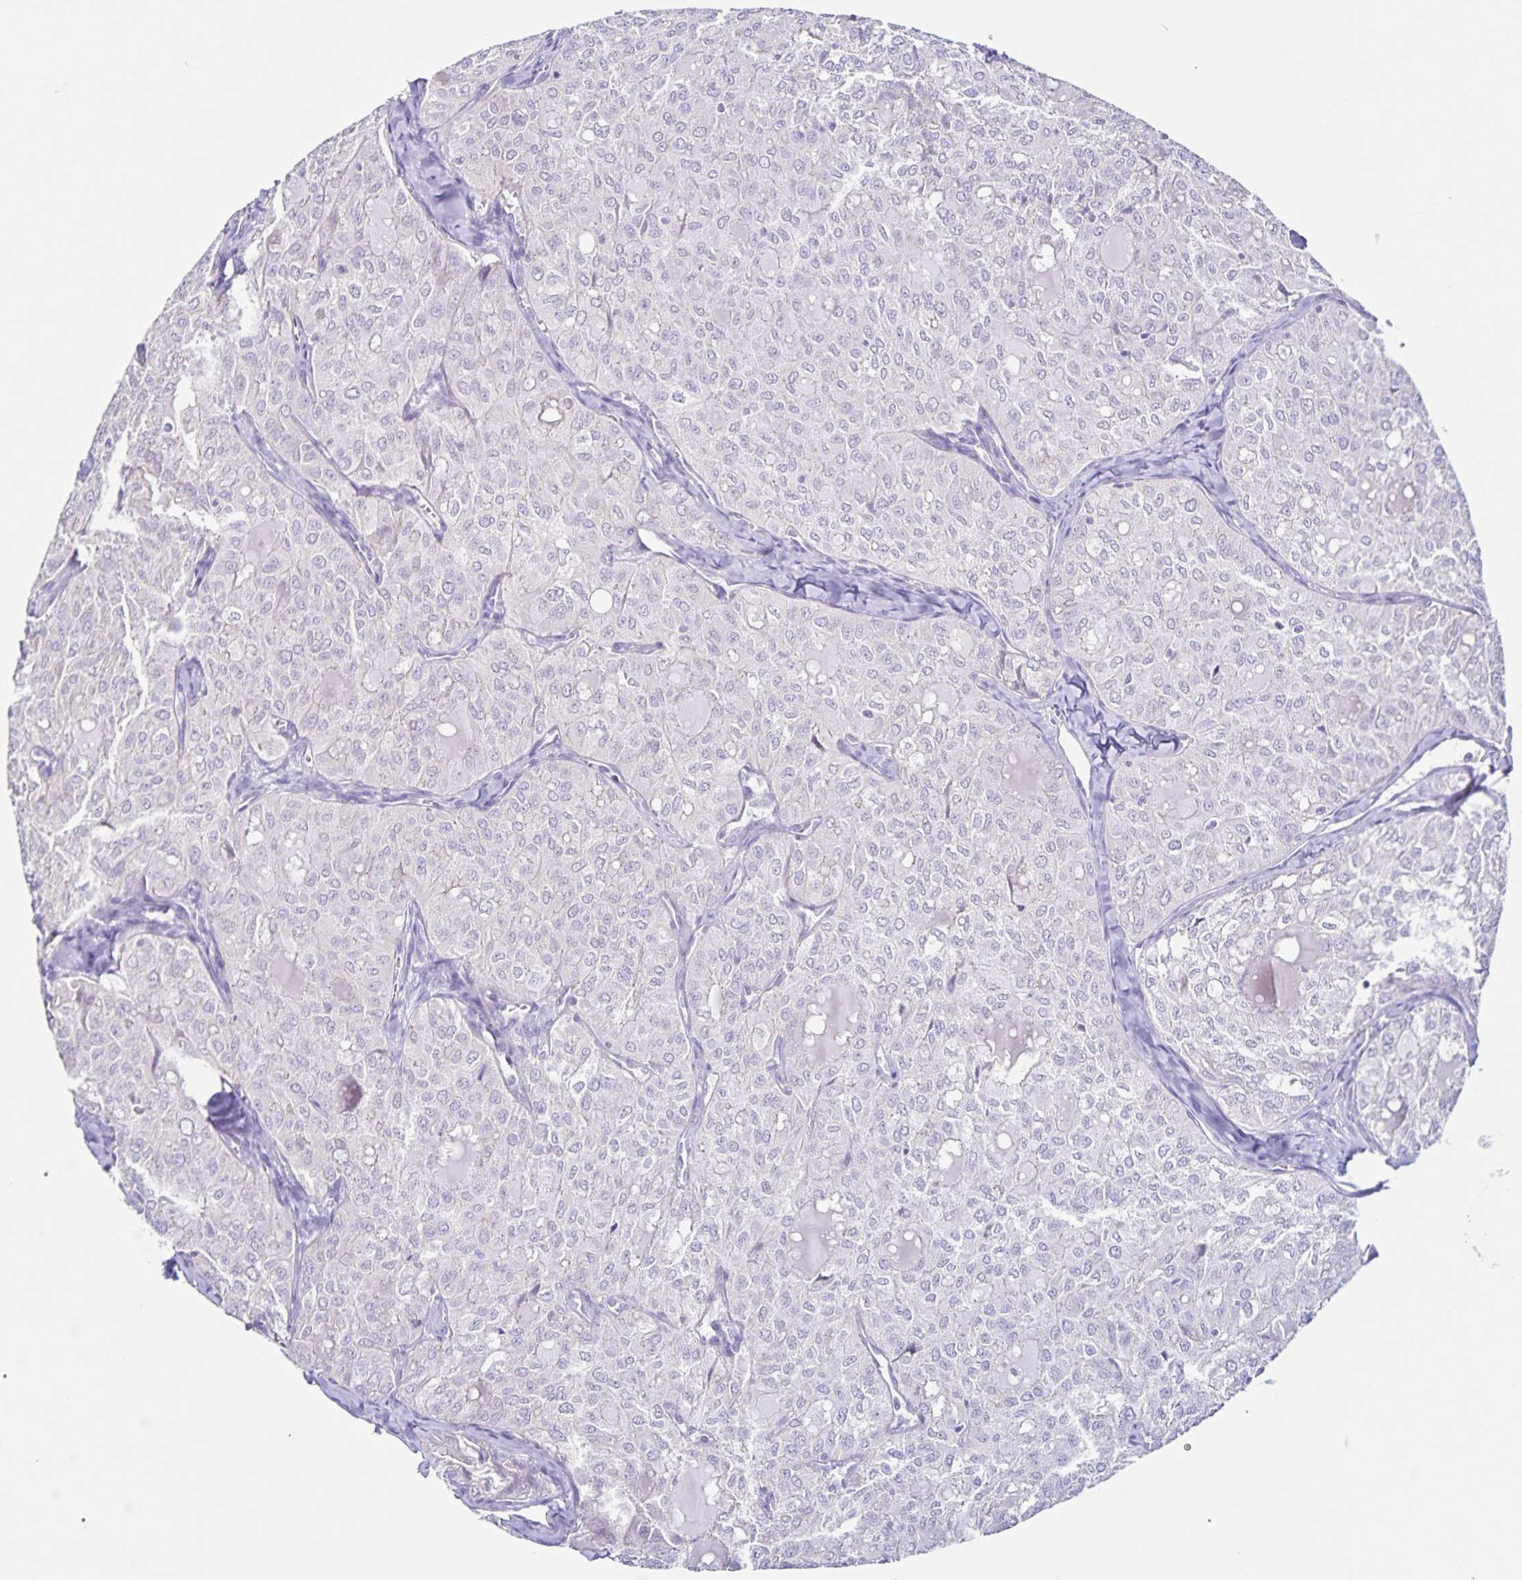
{"staining": {"intensity": "negative", "quantity": "none", "location": "none"}, "tissue": "thyroid cancer", "cell_type": "Tumor cells", "image_type": "cancer", "snomed": [{"axis": "morphology", "description": "Follicular adenoma carcinoma, NOS"}, {"axis": "topography", "description": "Thyroid gland"}], "caption": "Tumor cells show no significant protein positivity in follicular adenoma carcinoma (thyroid). (DAB (3,3'-diaminobenzidine) immunohistochemistry (IHC) with hematoxylin counter stain).", "gene": "SLC12A3", "patient": {"sex": "male", "age": 75}}